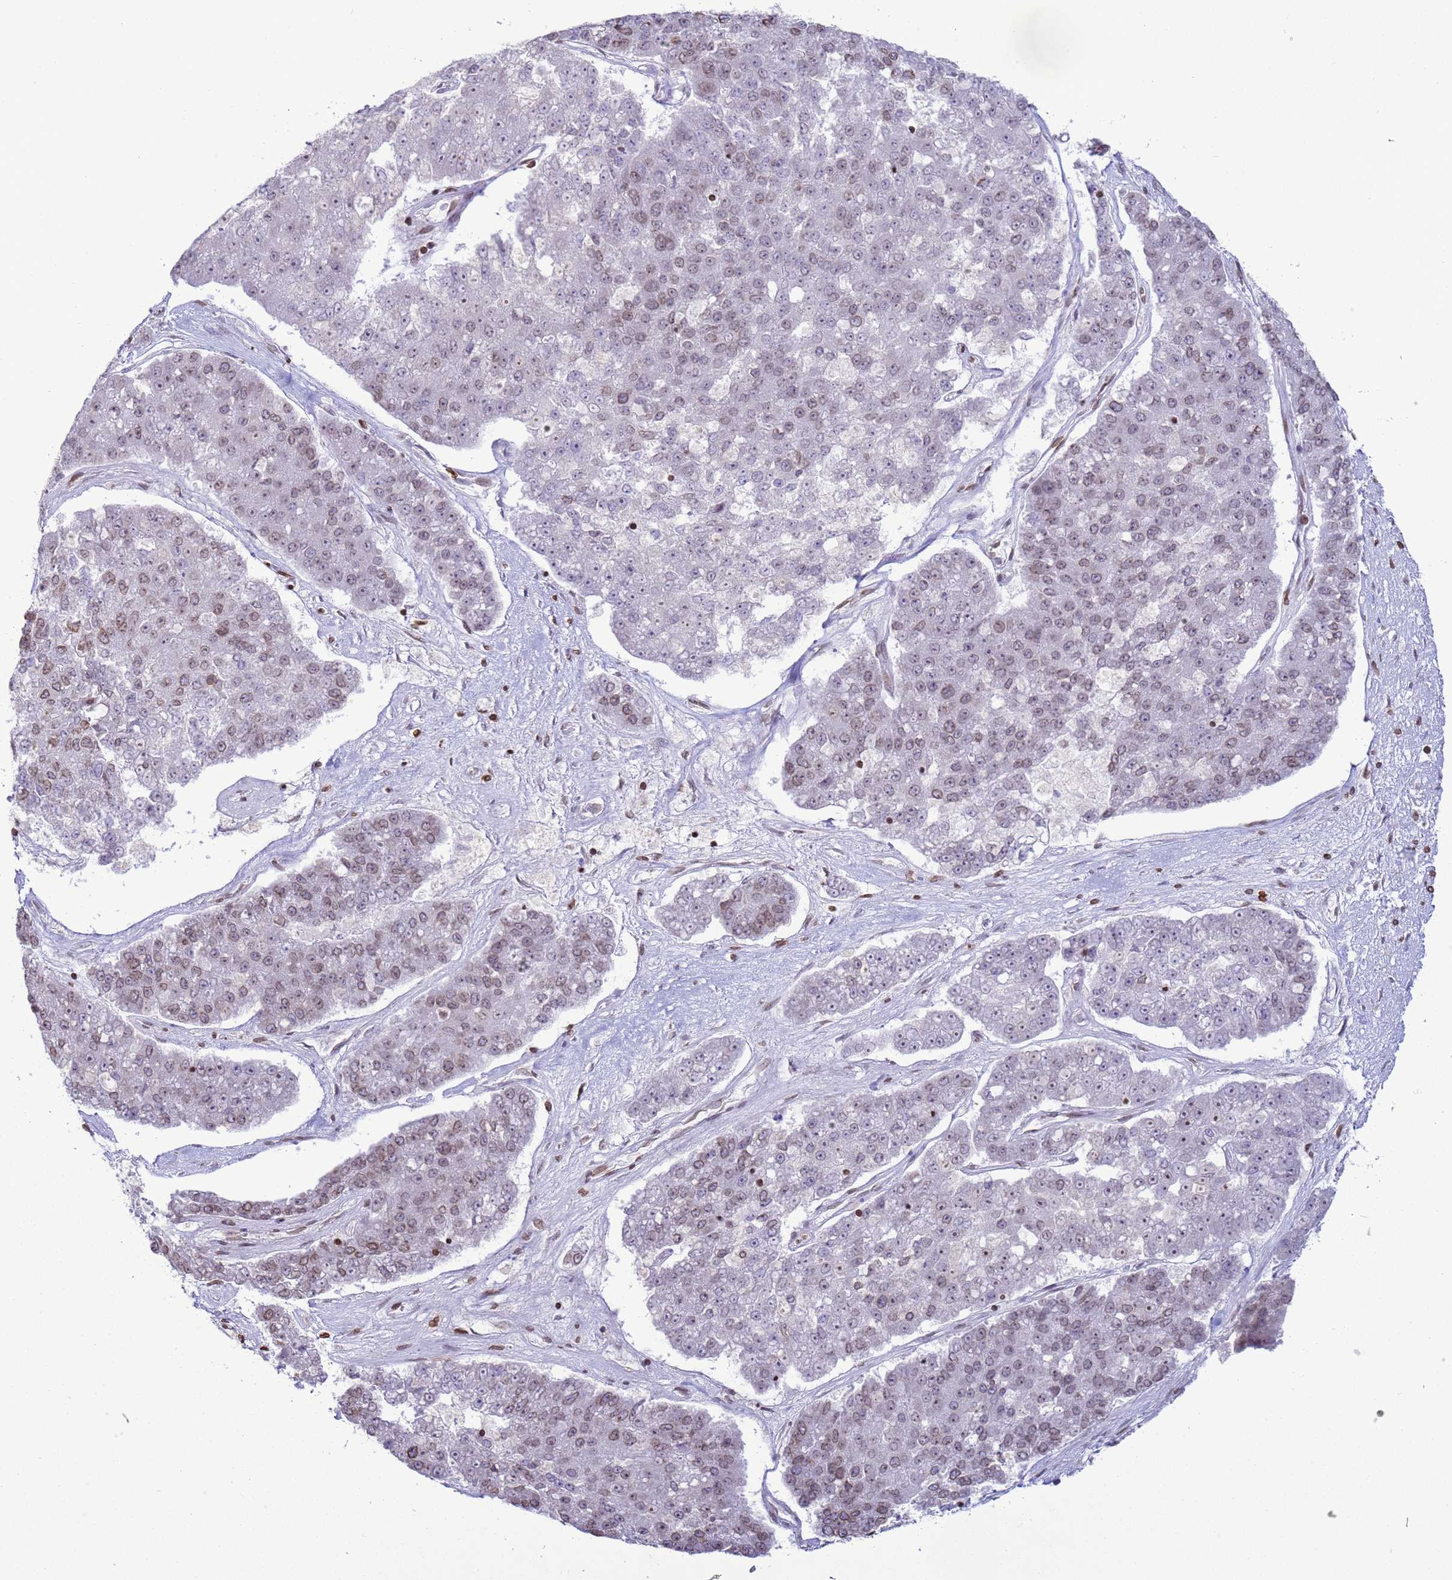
{"staining": {"intensity": "weak", "quantity": "<25%", "location": "cytoplasmic/membranous,nuclear"}, "tissue": "pancreatic cancer", "cell_type": "Tumor cells", "image_type": "cancer", "snomed": [{"axis": "morphology", "description": "Adenocarcinoma, NOS"}, {"axis": "topography", "description": "Pancreas"}], "caption": "A micrograph of human pancreatic adenocarcinoma is negative for staining in tumor cells.", "gene": "DHX37", "patient": {"sex": "male", "age": 50}}